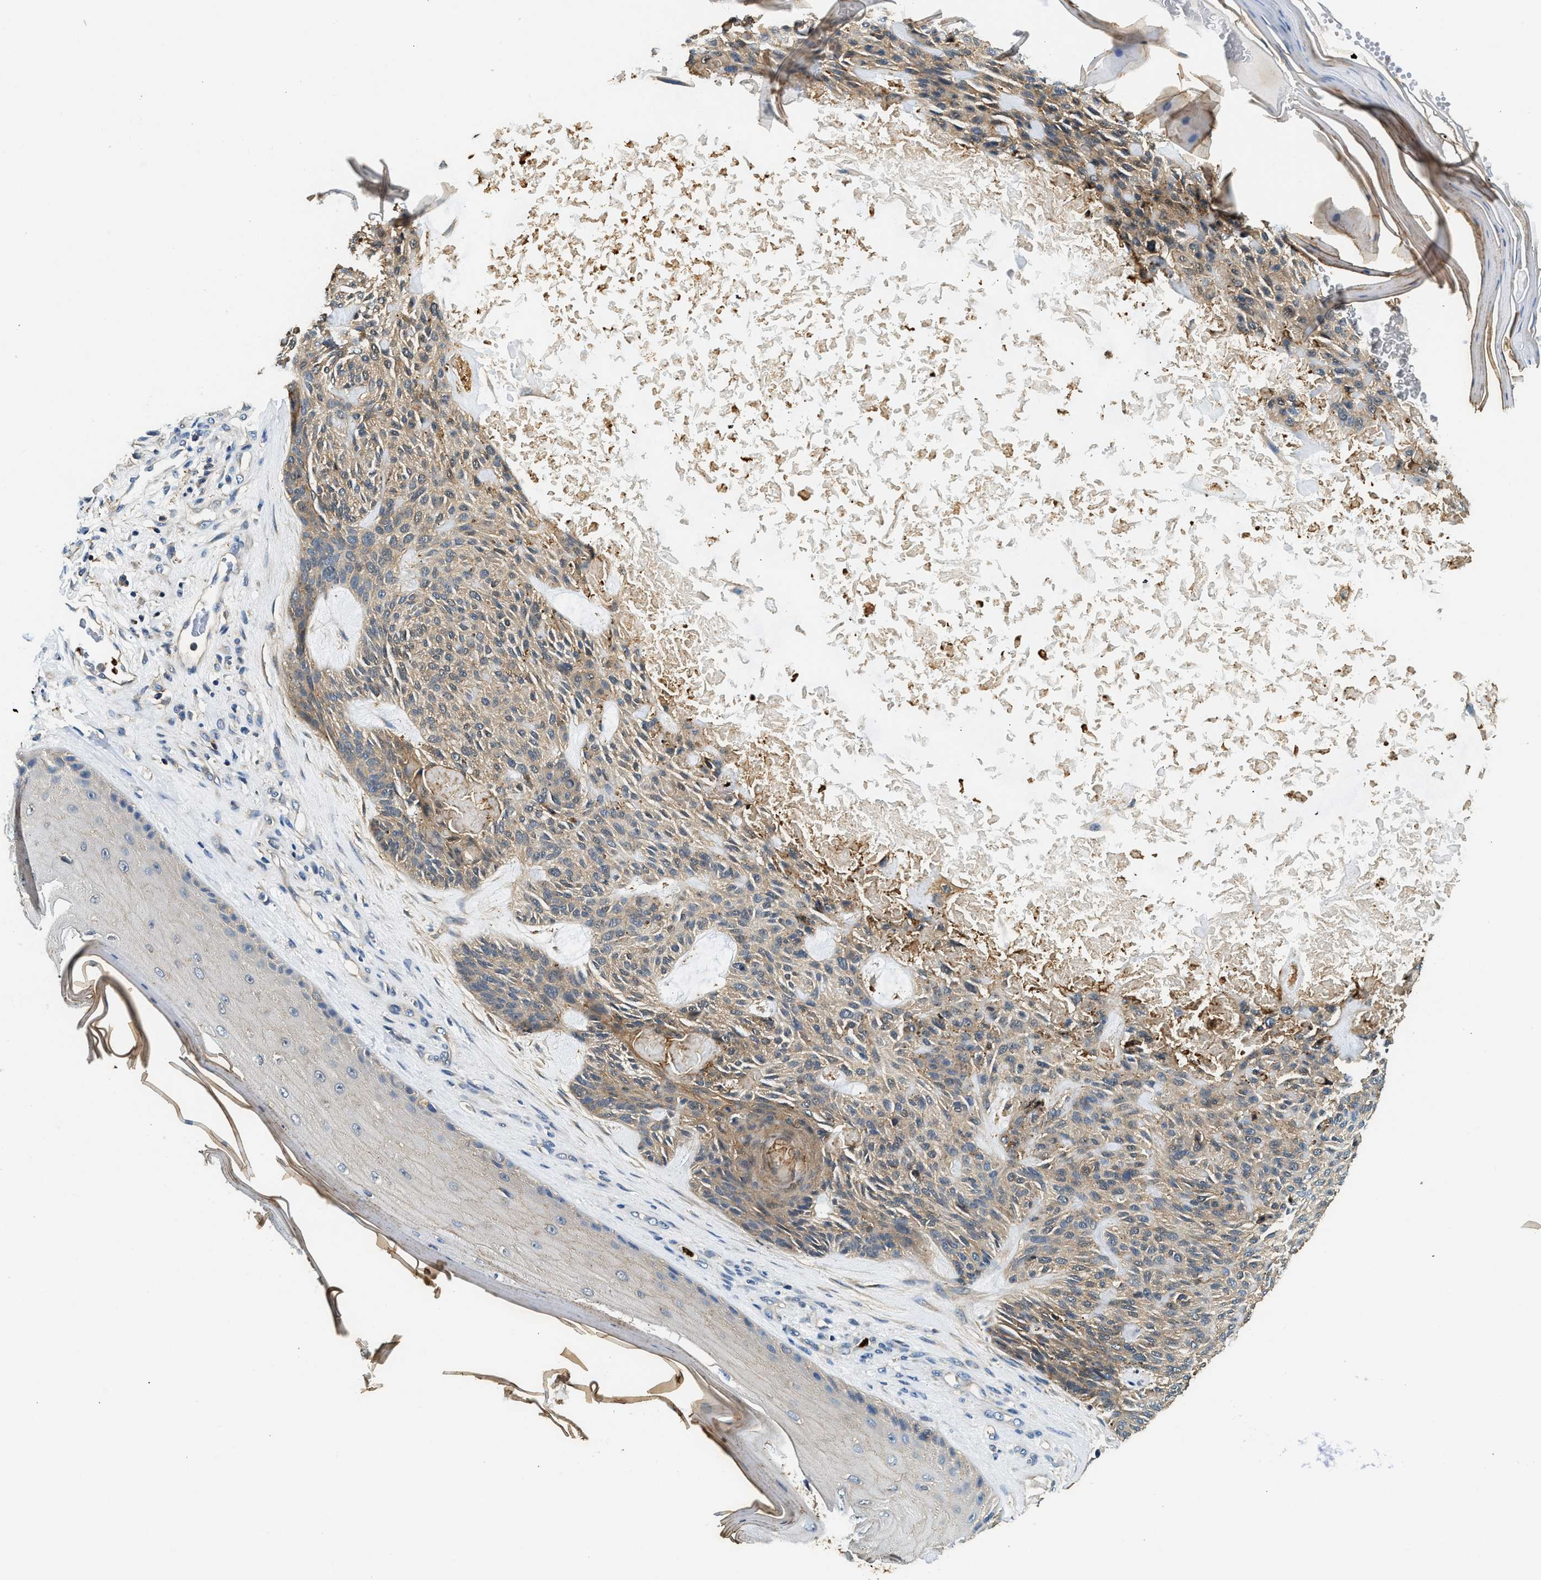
{"staining": {"intensity": "weak", "quantity": ">75%", "location": "cytoplasmic/membranous"}, "tissue": "skin cancer", "cell_type": "Tumor cells", "image_type": "cancer", "snomed": [{"axis": "morphology", "description": "Basal cell carcinoma"}, {"axis": "topography", "description": "Skin"}], "caption": "Human skin basal cell carcinoma stained for a protein (brown) shows weak cytoplasmic/membranous positive positivity in about >75% of tumor cells.", "gene": "ANXA3", "patient": {"sex": "male", "age": 55}}